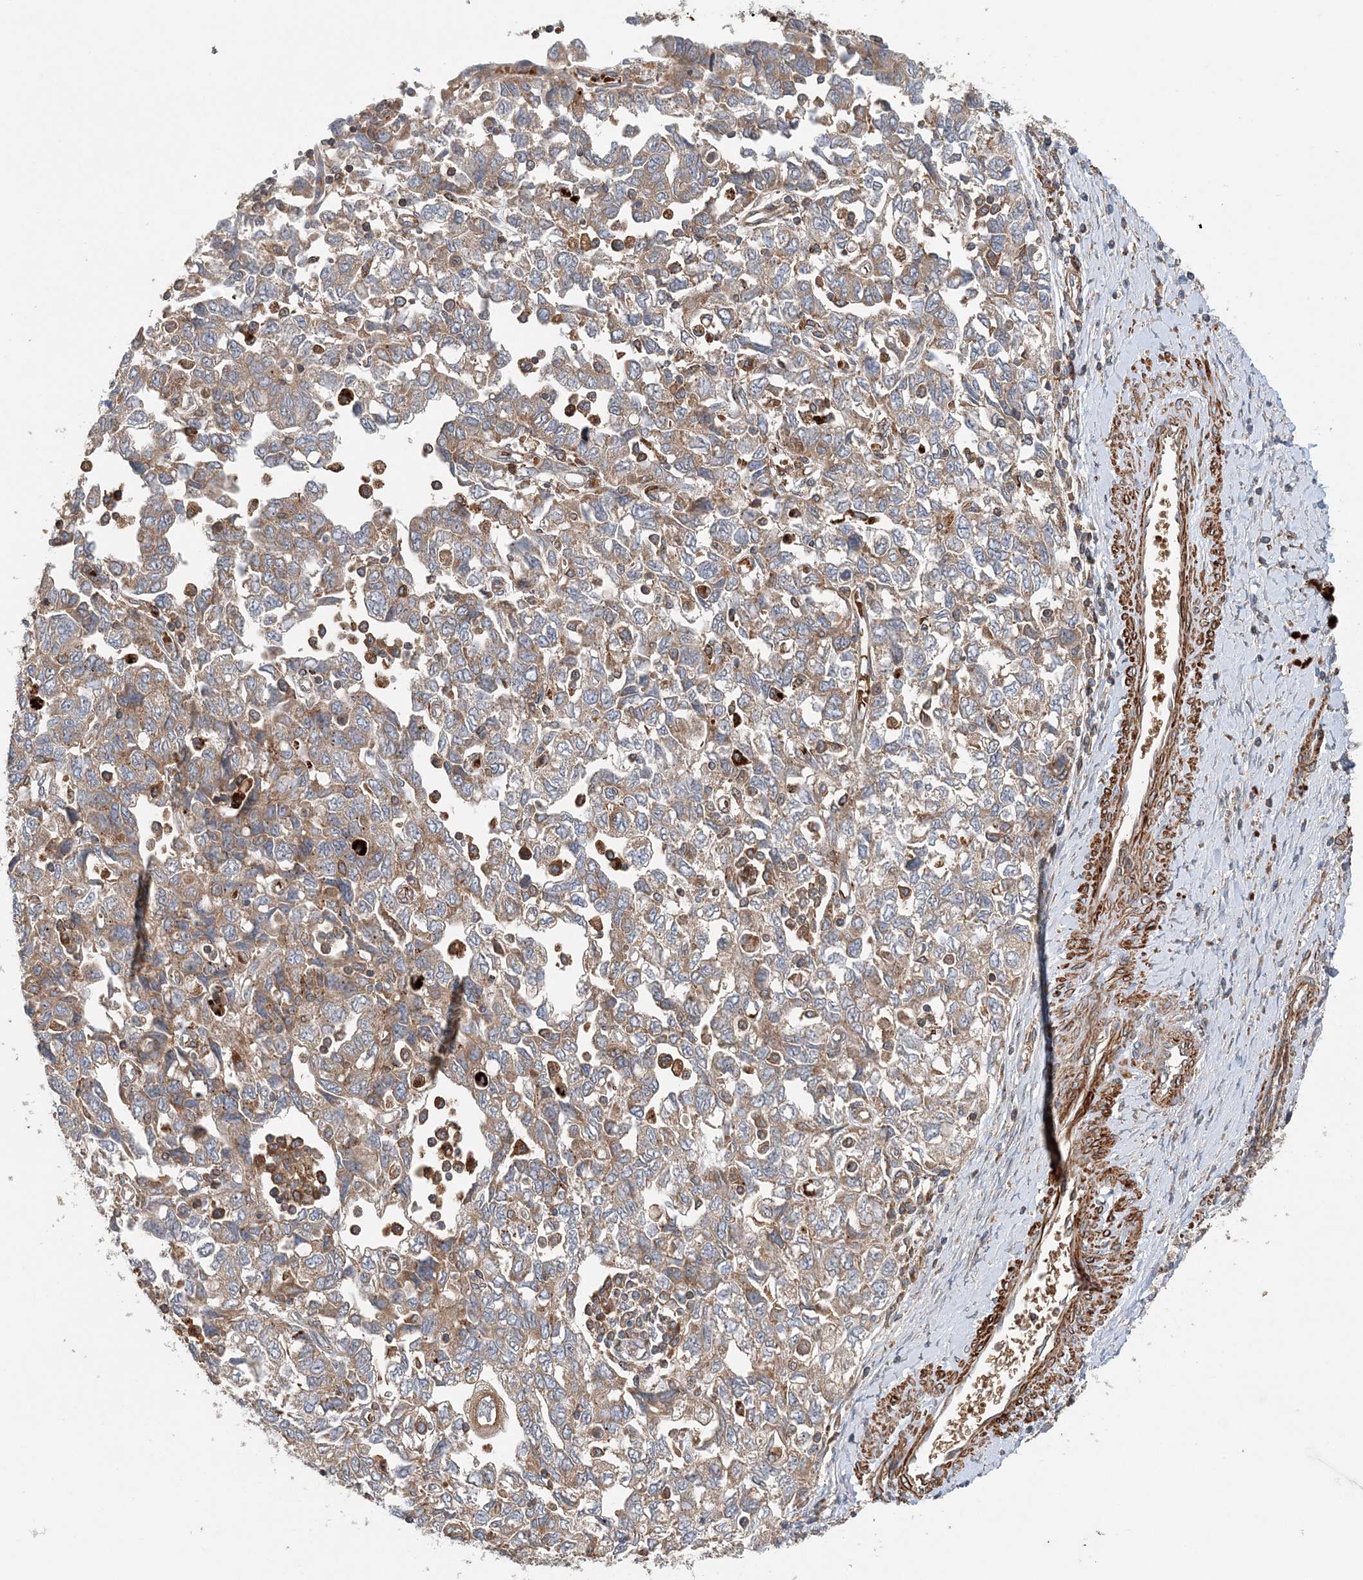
{"staining": {"intensity": "weak", "quantity": ">75%", "location": "cytoplasmic/membranous"}, "tissue": "ovarian cancer", "cell_type": "Tumor cells", "image_type": "cancer", "snomed": [{"axis": "morphology", "description": "Carcinoma, NOS"}, {"axis": "morphology", "description": "Cystadenocarcinoma, serous, NOS"}, {"axis": "topography", "description": "Ovary"}], "caption": "Protein analysis of ovarian cancer tissue shows weak cytoplasmic/membranous positivity in about >75% of tumor cells.", "gene": "TTI1", "patient": {"sex": "female", "age": 69}}